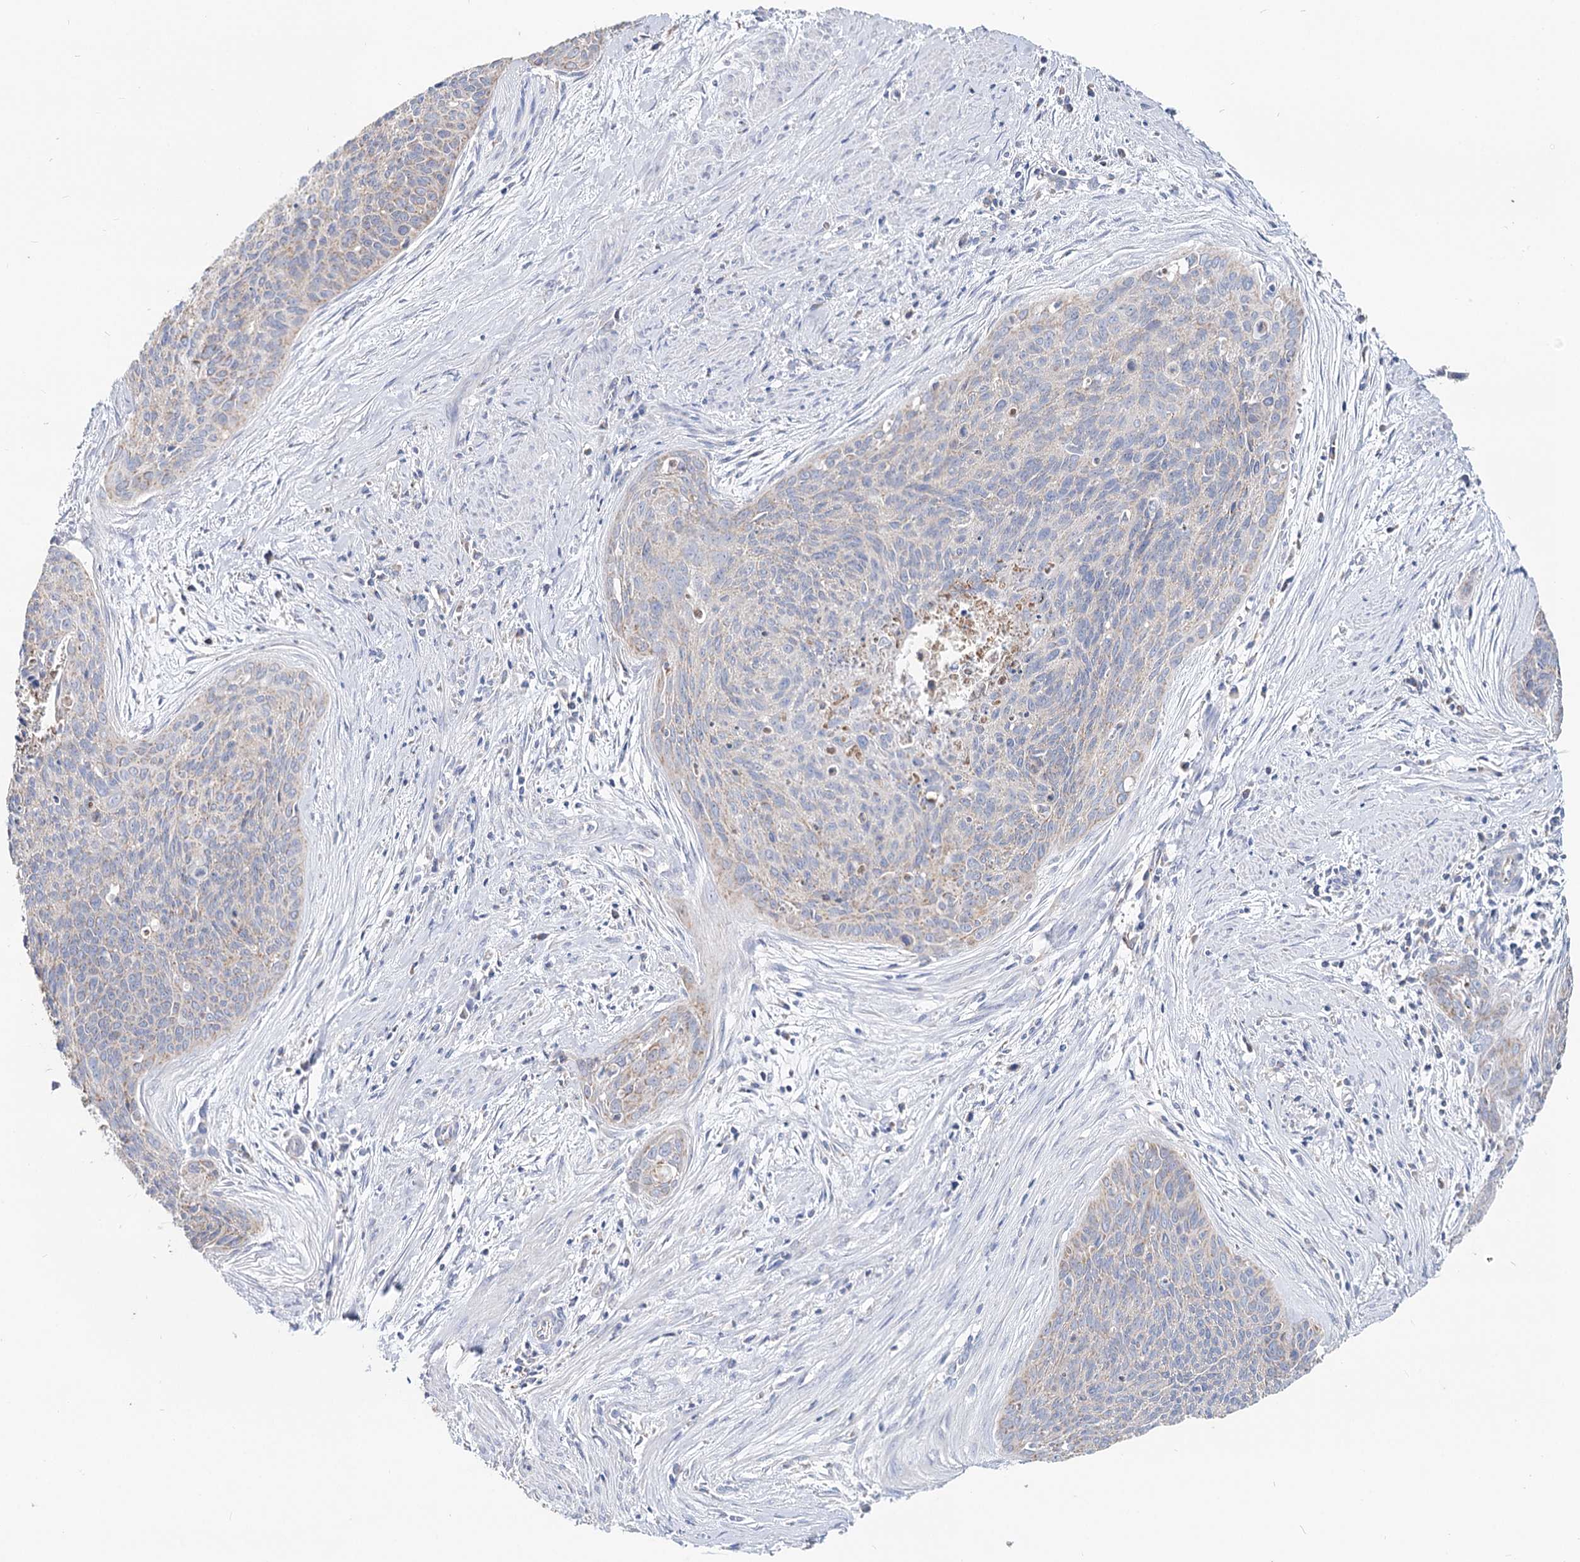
{"staining": {"intensity": "negative", "quantity": "none", "location": "none"}, "tissue": "cervical cancer", "cell_type": "Tumor cells", "image_type": "cancer", "snomed": [{"axis": "morphology", "description": "Squamous cell carcinoma, NOS"}, {"axis": "topography", "description": "Cervix"}], "caption": "Tumor cells show no significant protein staining in squamous cell carcinoma (cervical). (DAB IHC, high magnification).", "gene": "MCCC2", "patient": {"sex": "female", "age": 55}}